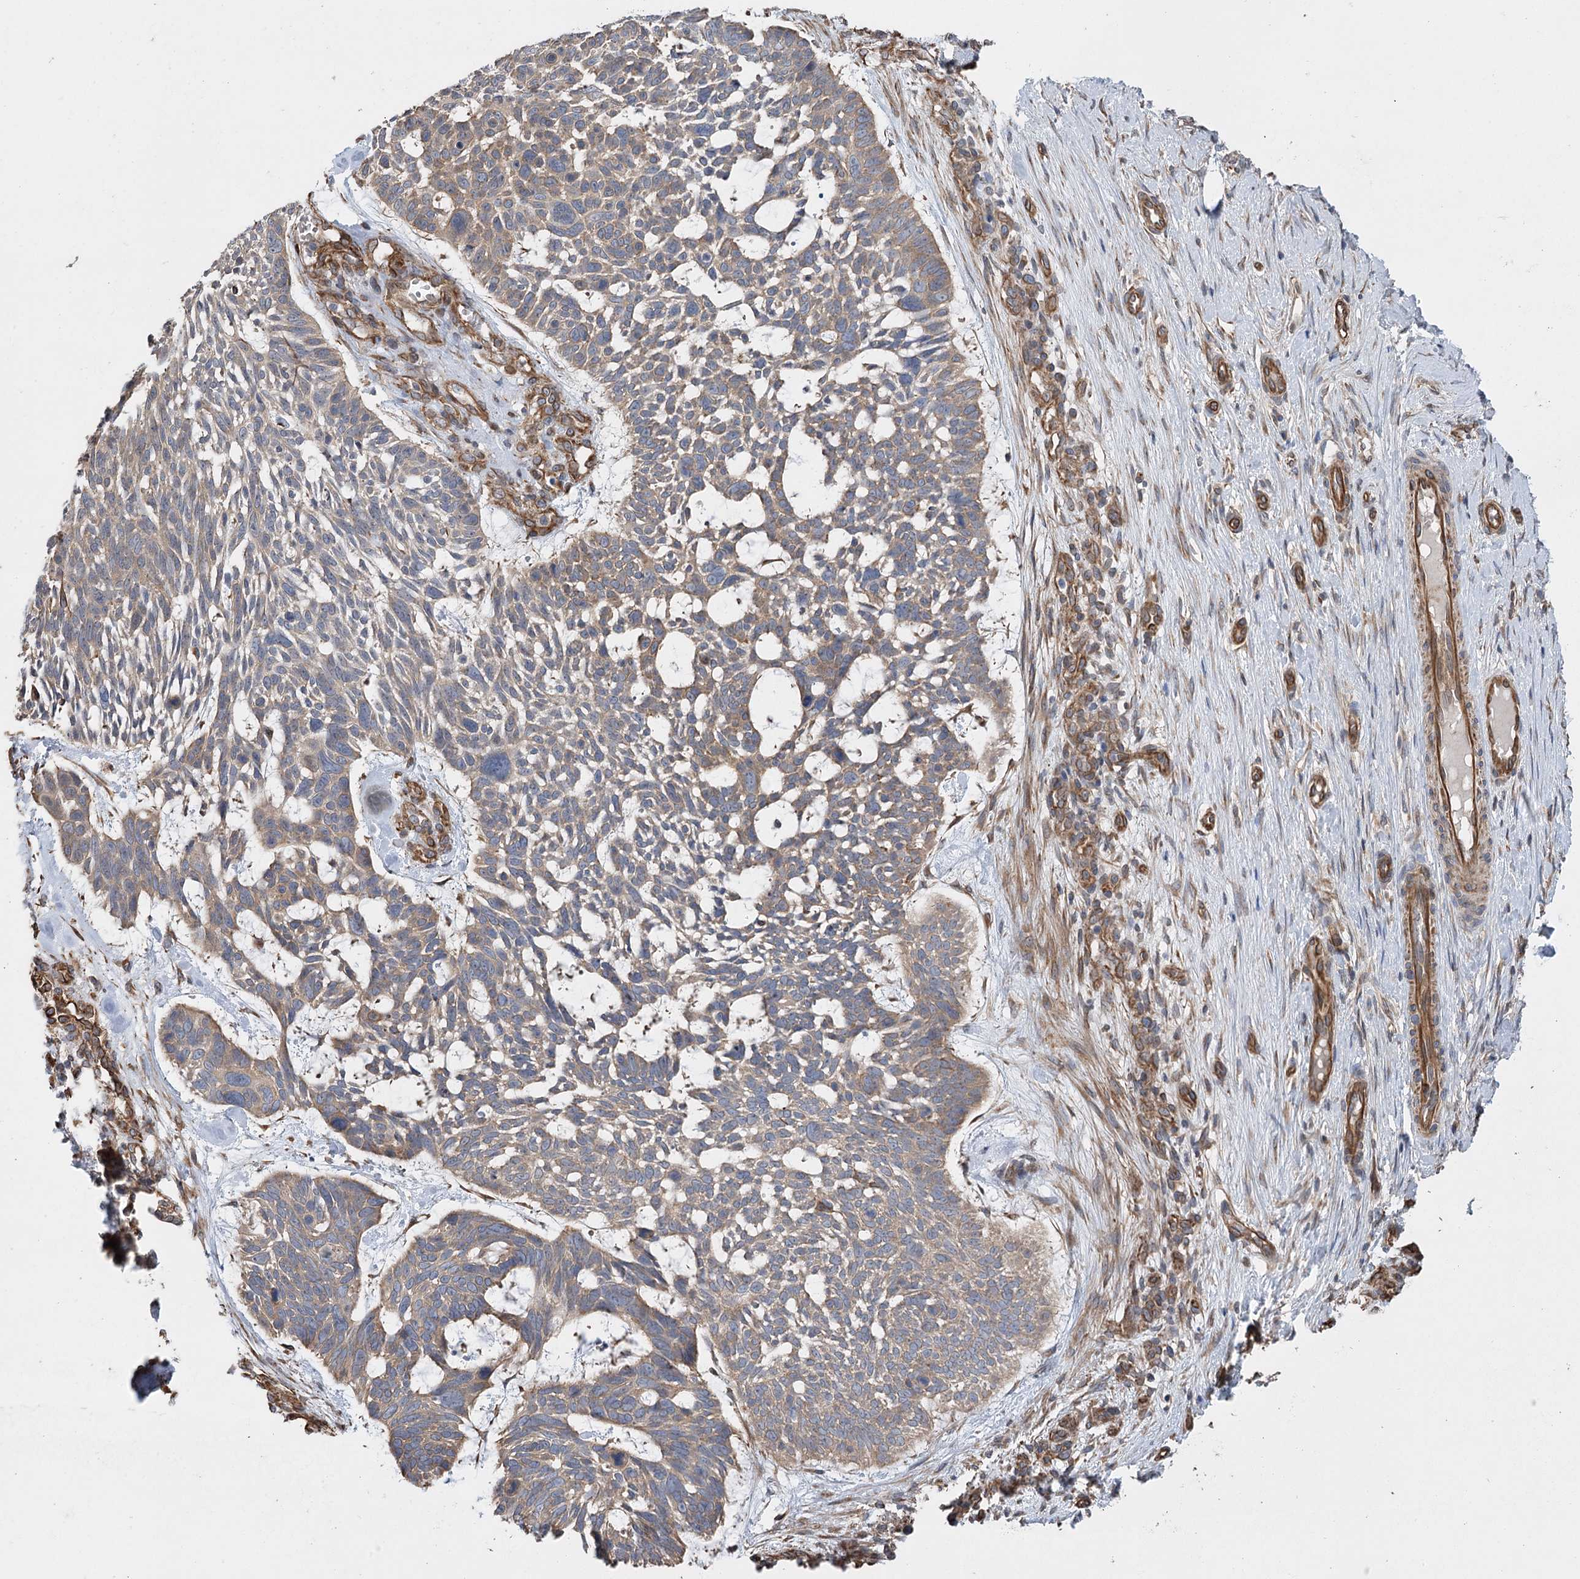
{"staining": {"intensity": "weak", "quantity": ">75%", "location": "cytoplasmic/membranous"}, "tissue": "skin cancer", "cell_type": "Tumor cells", "image_type": "cancer", "snomed": [{"axis": "morphology", "description": "Basal cell carcinoma"}, {"axis": "topography", "description": "Skin"}], "caption": "About >75% of tumor cells in basal cell carcinoma (skin) reveal weak cytoplasmic/membranous protein staining as visualized by brown immunohistochemical staining.", "gene": "RWDD4", "patient": {"sex": "male", "age": 88}}